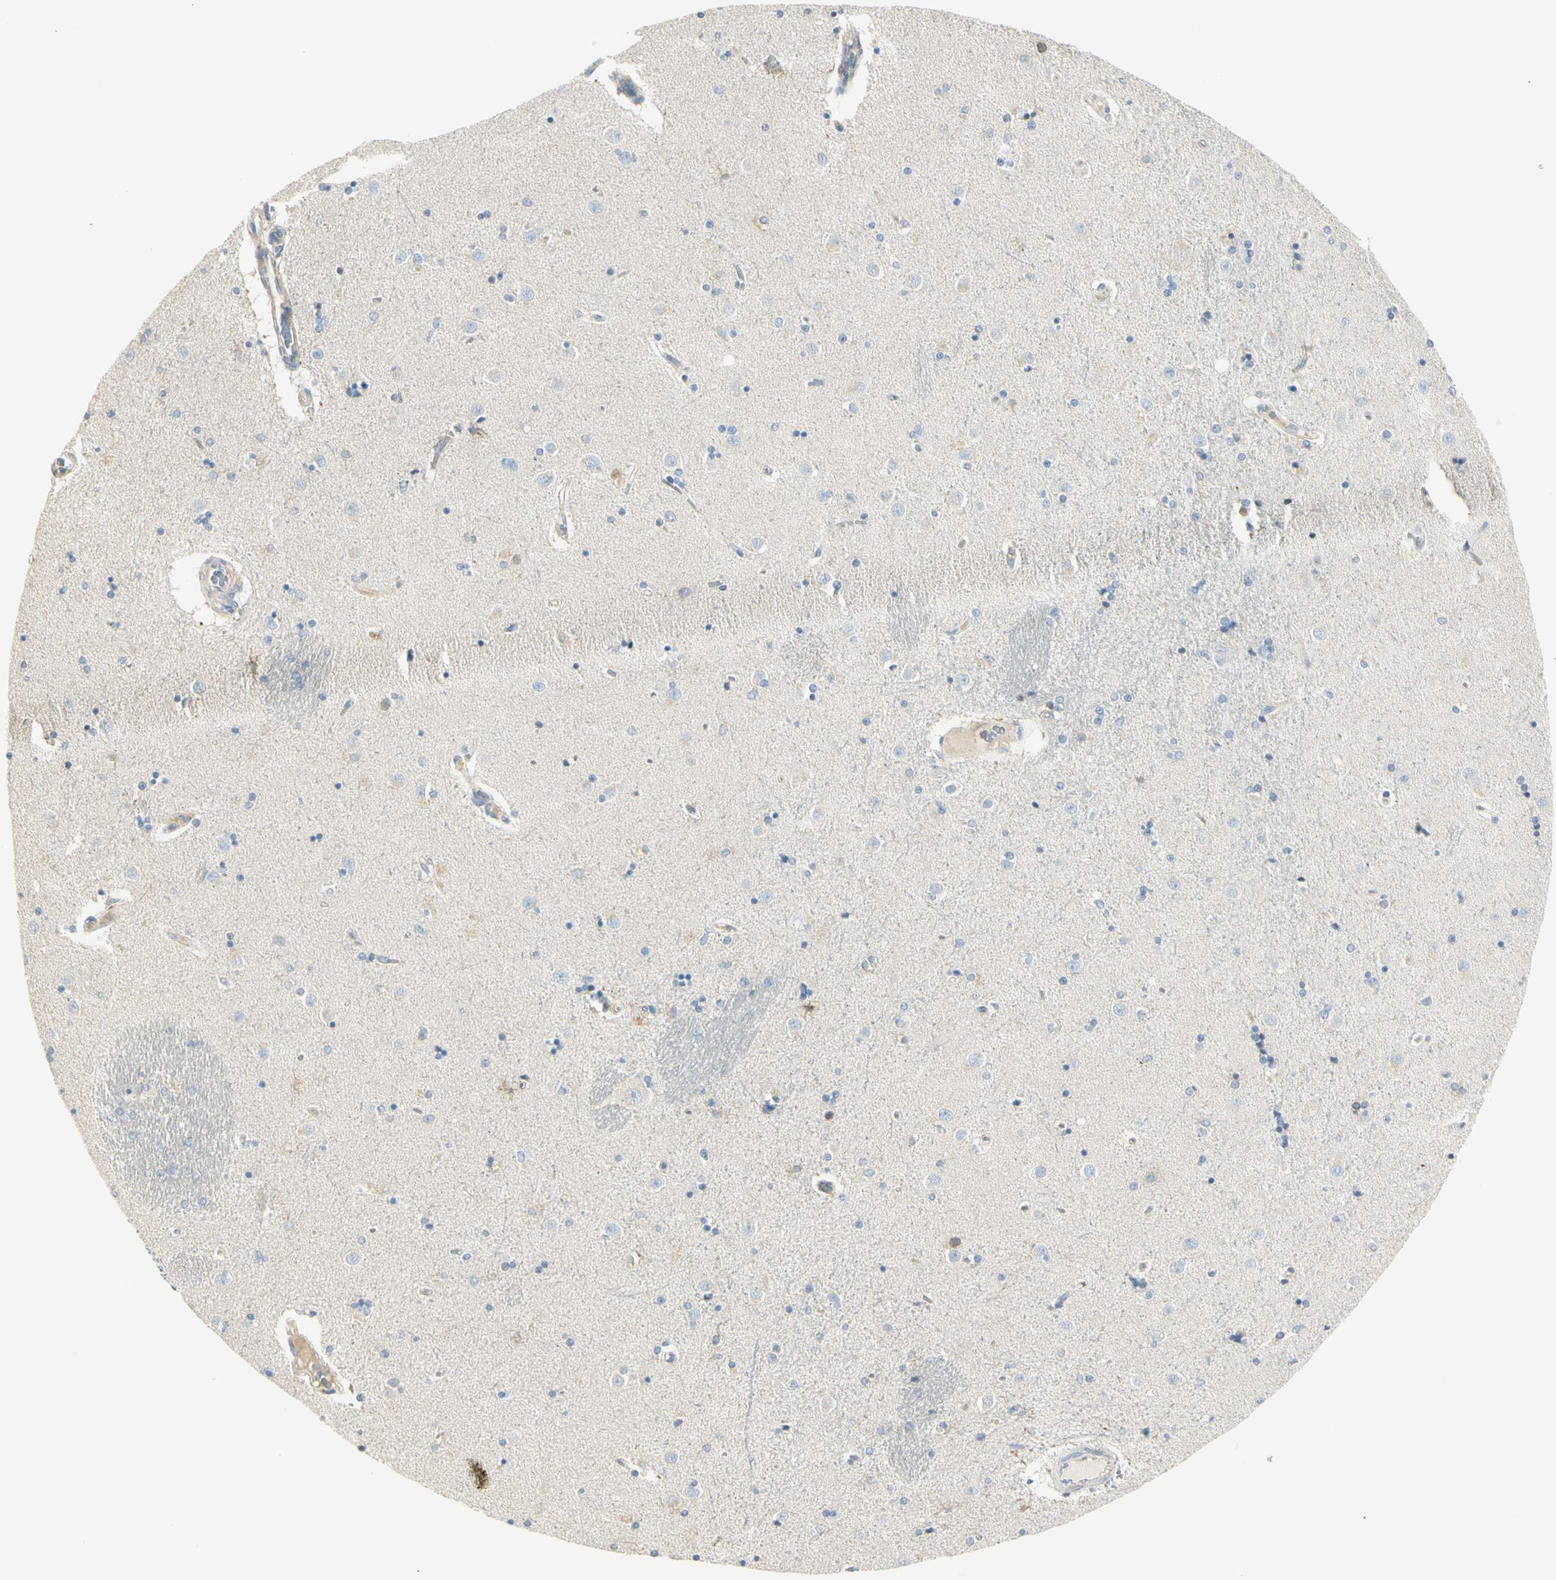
{"staining": {"intensity": "negative", "quantity": "none", "location": "none"}, "tissue": "caudate", "cell_type": "Glial cells", "image_type": "normal", "snomed": [{"axis": "morphology", "description": "Normal tissue, NOS"}, {"axis": "topography", "description": "Lateral ventricle wall"}], "caption": "This is an immunohistochemistry histopathology image of benign human caudate. There is no positivity in glial cells.", "gene": "TNFSF11", "patient": {"sex": "female", "age": 54}}